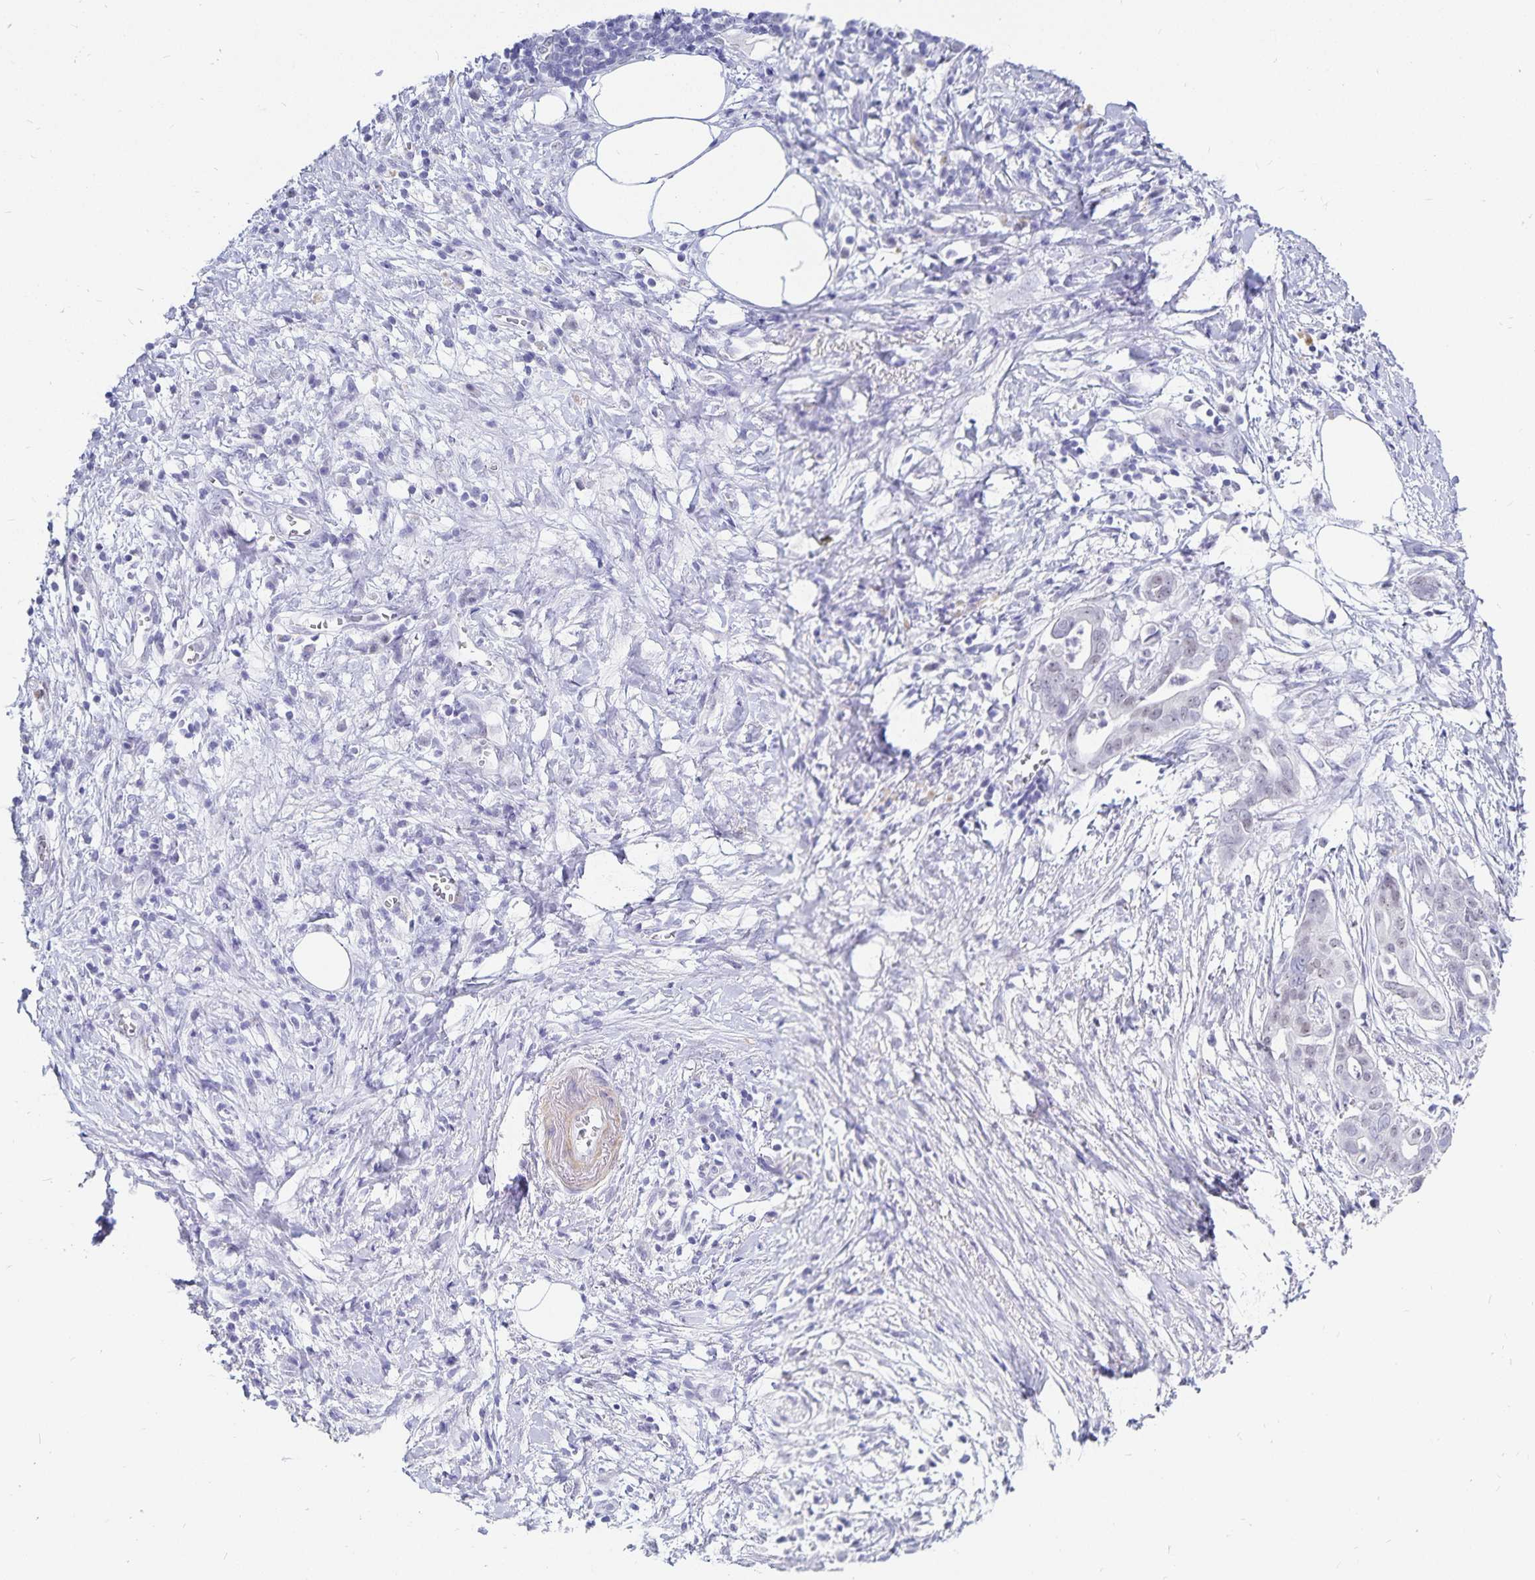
{"staining": {"intensity": "negative", "quantity": "none", "location": "none"}, "tissue": "pancreatic cancer", "cell_type": "Tumor cells", "image_type": "cancer", "snomed": [{"axis": "morphology", "description": "Adenocarcinoma, NOS"}, {"axis": "topography", "description": "Pancreas"}], "caption": "Human pancreatic cancer stained for a protein using immunohistochemistry reveals no positivity in tumor cells.", "gene": "HMGB3", "patient": {"sex": "male", "age": 61}}